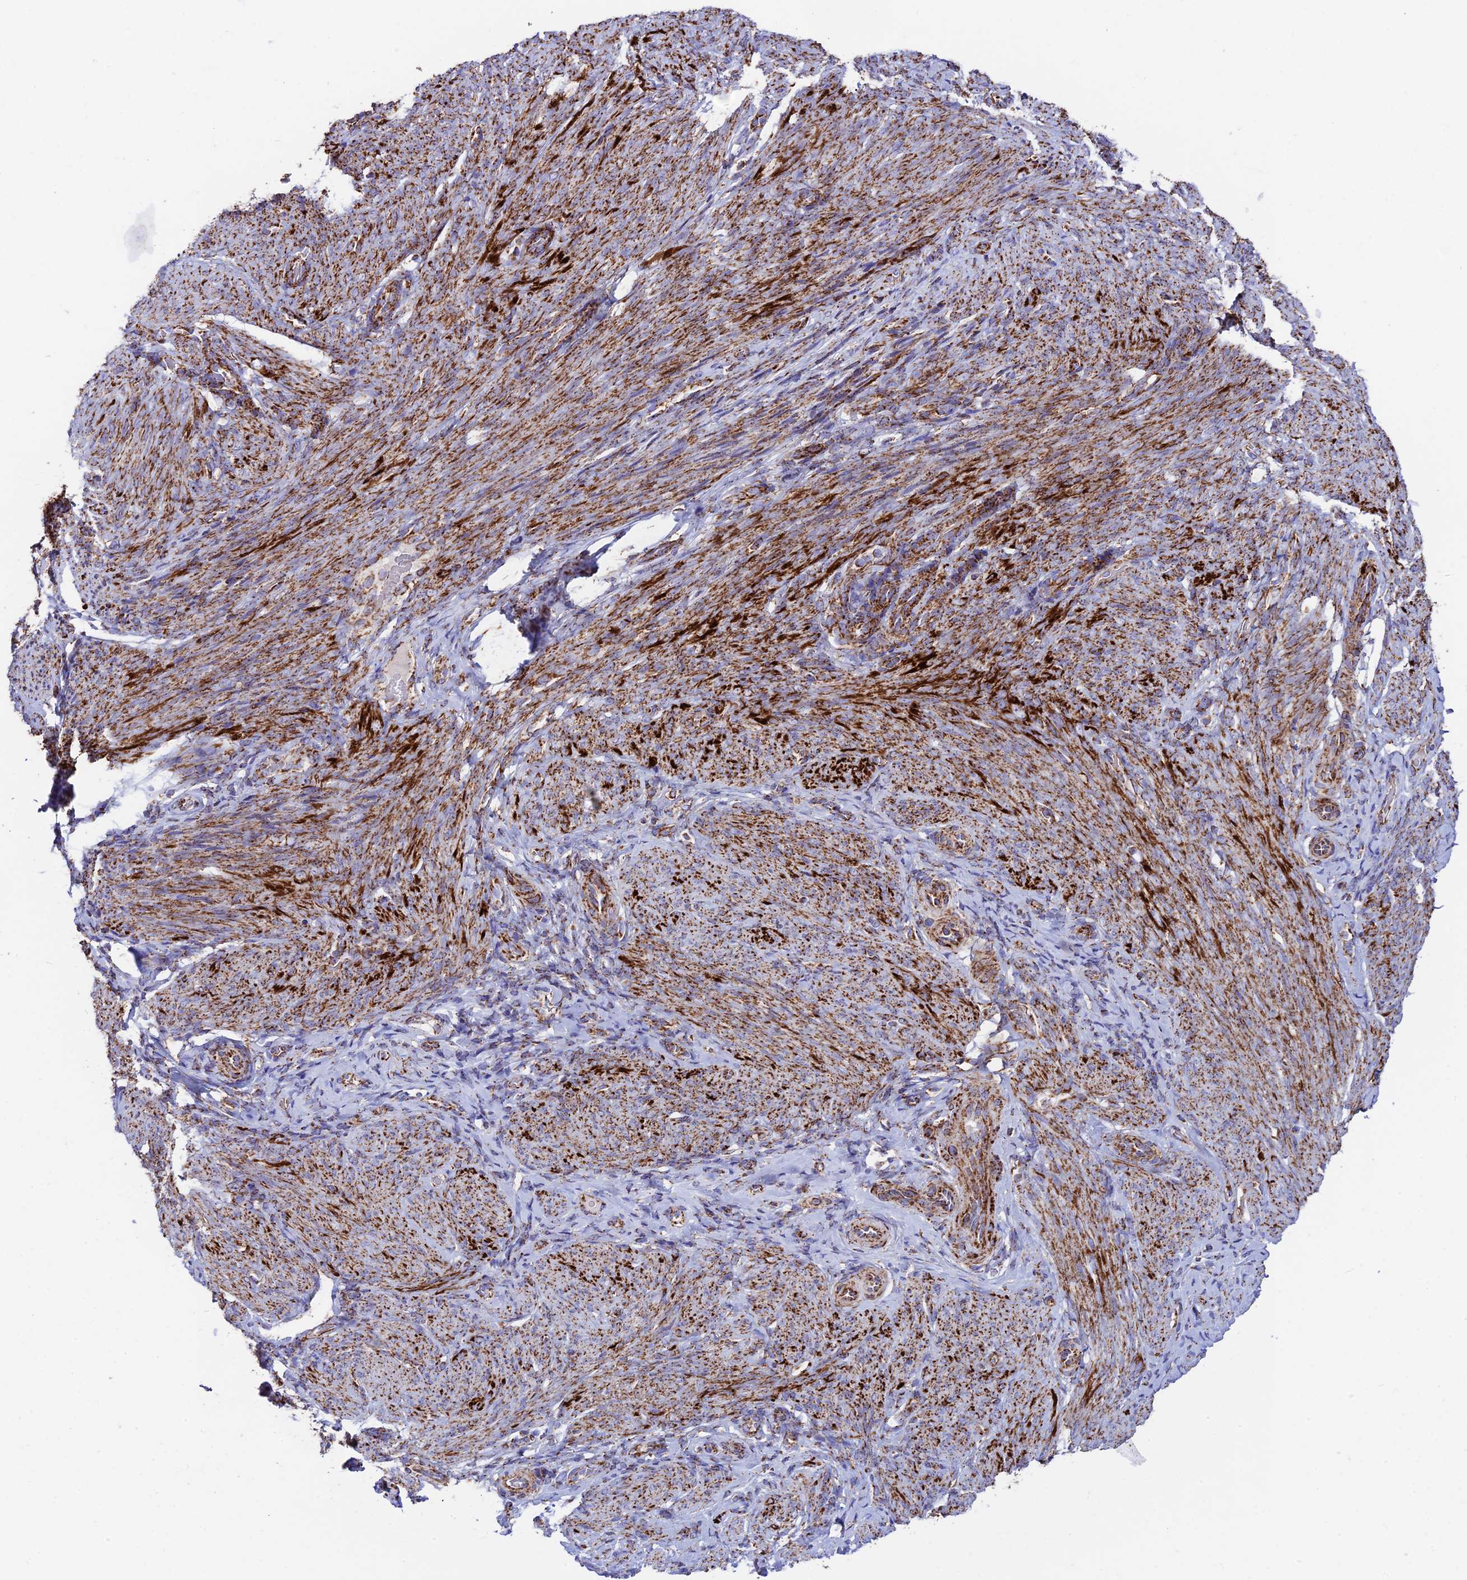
{"staining": {"intensity": "strong", "quantity": "25%-75%", "location": "cytoplasmic/membranous"}, "tissue": "endometrium", "cell_type": "Cells in endometrial stroma", "image_type": "normal", "snomed": [{"axis": "morphology", "description": "Normal tissue, NOS"}, {"axis": "topography", "description": "Endometrium"}], "caption": "Cells in endometrial stroma display strong cytoplasmic/membranous expression in about 25%-75% of cells in unremarkable endometrium. (brown staining indicates protein expression, while blue staining denotes nuclei).", "gene": "CHCHD3", "patient": {"sex": "female", "age": 65}}